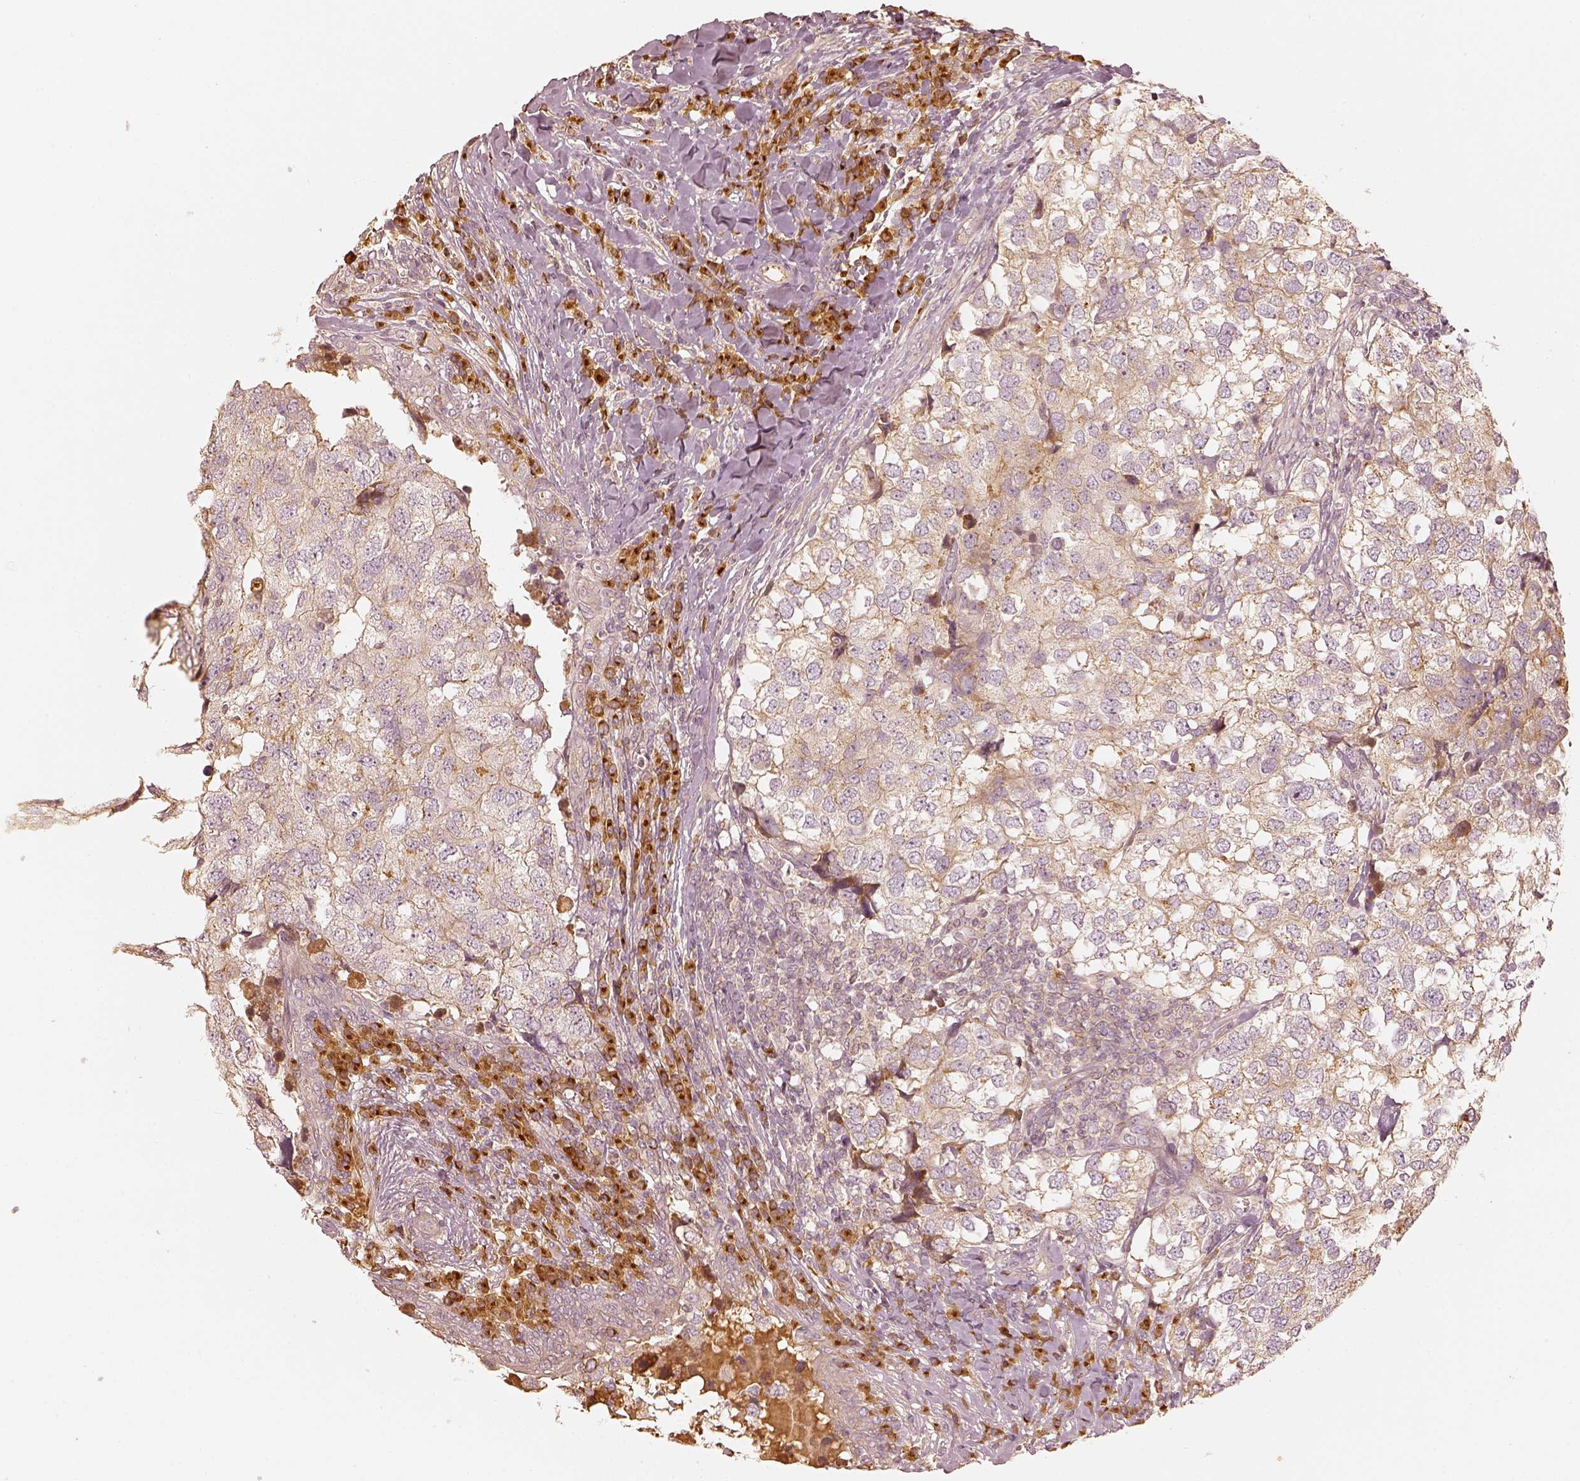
{"staining": {"intensity": "weak", "quantity": "25%-75%", "location": "cytoplasmic/membranous"}, "tissue": "breast cancer", "cell_type": "Tumor cells", "image_type": "cancer", "snomed": [{"axis": "morphology", "description": "Duct carcinoma"}, {"axis": "topography", "description": "Breast"}], "caption": "Brown immunohistochemical staining in human breast invasive ductal carcinoma demonstrates weak cytoplasmic/membranous expression in approximately 25%-75% of tumor cells. The protein is stained brown, and the nuclei are stained in blue (DAB (3,3'-diaminobenzidine) IHC with brightfield microscopy, high magnification).", "gene": "GORASP2", "patient": {"sex": "female", "age": 30}}